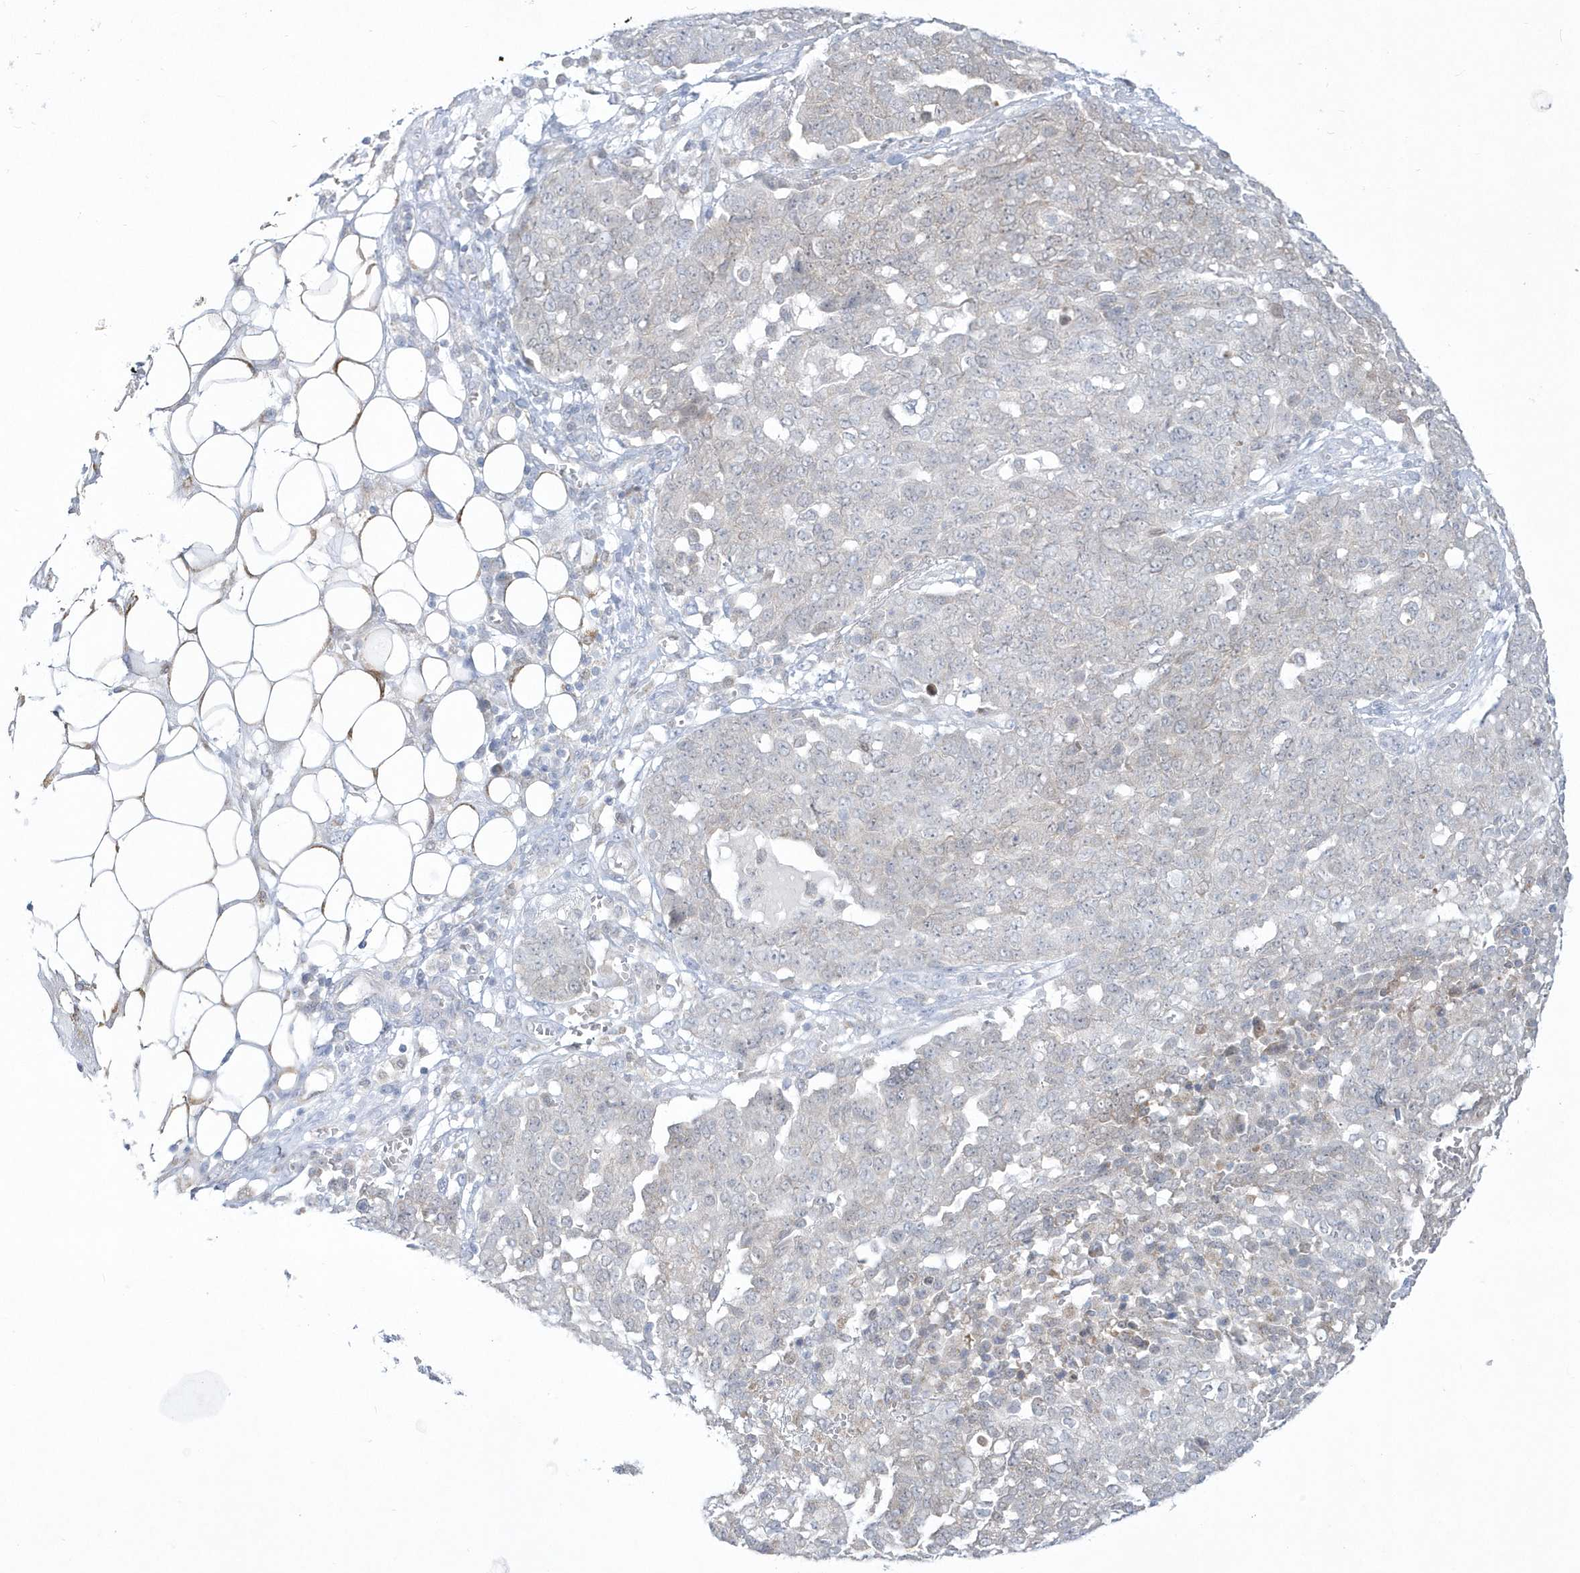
{"staining": {"intensity": "negative", "quantity": "none", "location": "none"}, "tissue": "ovarian cancer", "cell_type": "Tumor cells", "image_type": "cancer", "snomed": [{"axis": "morphology", "description": "Cystadenocarcinoma, serous, NOS"}, {"axis": "topography", "description": "Soft tissue"}, {"axis": "topography", "description": "Ovary"}], "caption": "This is an immunohistochemistry (IHC) histopathology image of human ovarian serous cystadenocarcinoma. There is no expression in tumor cells.", "gene": "PCBD1", "patient": {"sex": "female", "age": 57}}